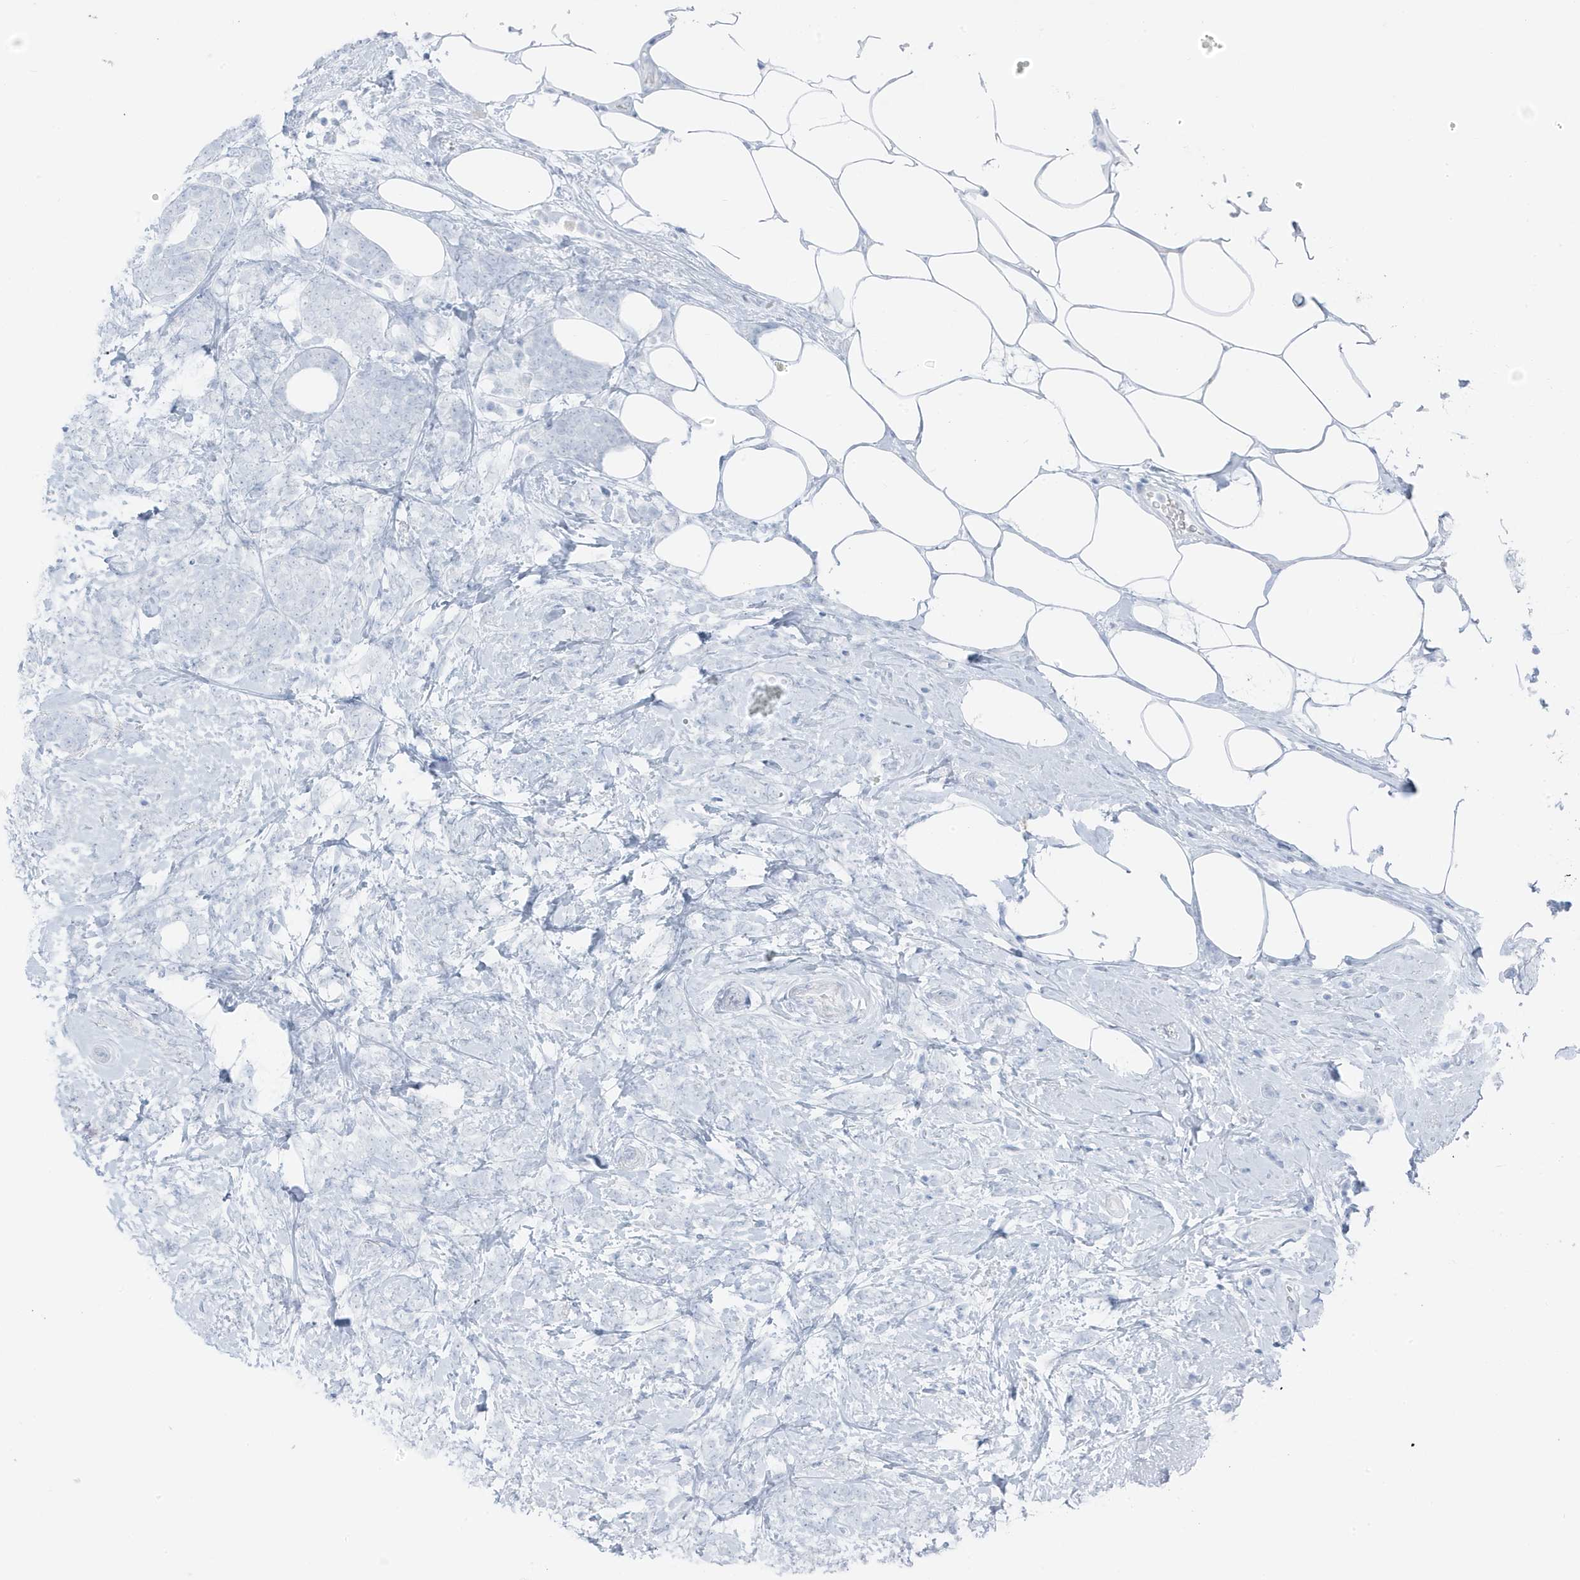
{"staining": {"intensity": "negative", "quantity": "none", "location": "none"}, "tissue": "breast cancer", "cell_type": "Tumor cells", "image_type": "cancer", "snomed": [{"axis": "morphology", "description": "Lobular carcinoma"}, {"axis": "topography", "description": "Breast"}], "caption": "Immunohistochemistry (IHC) micrograph of lobular carcinoma (breast) stained for a protein (brown), which displays no staining in tumor cells.", "gene": "ZFP64", "patient": {"sex": "female", "age": 58}}